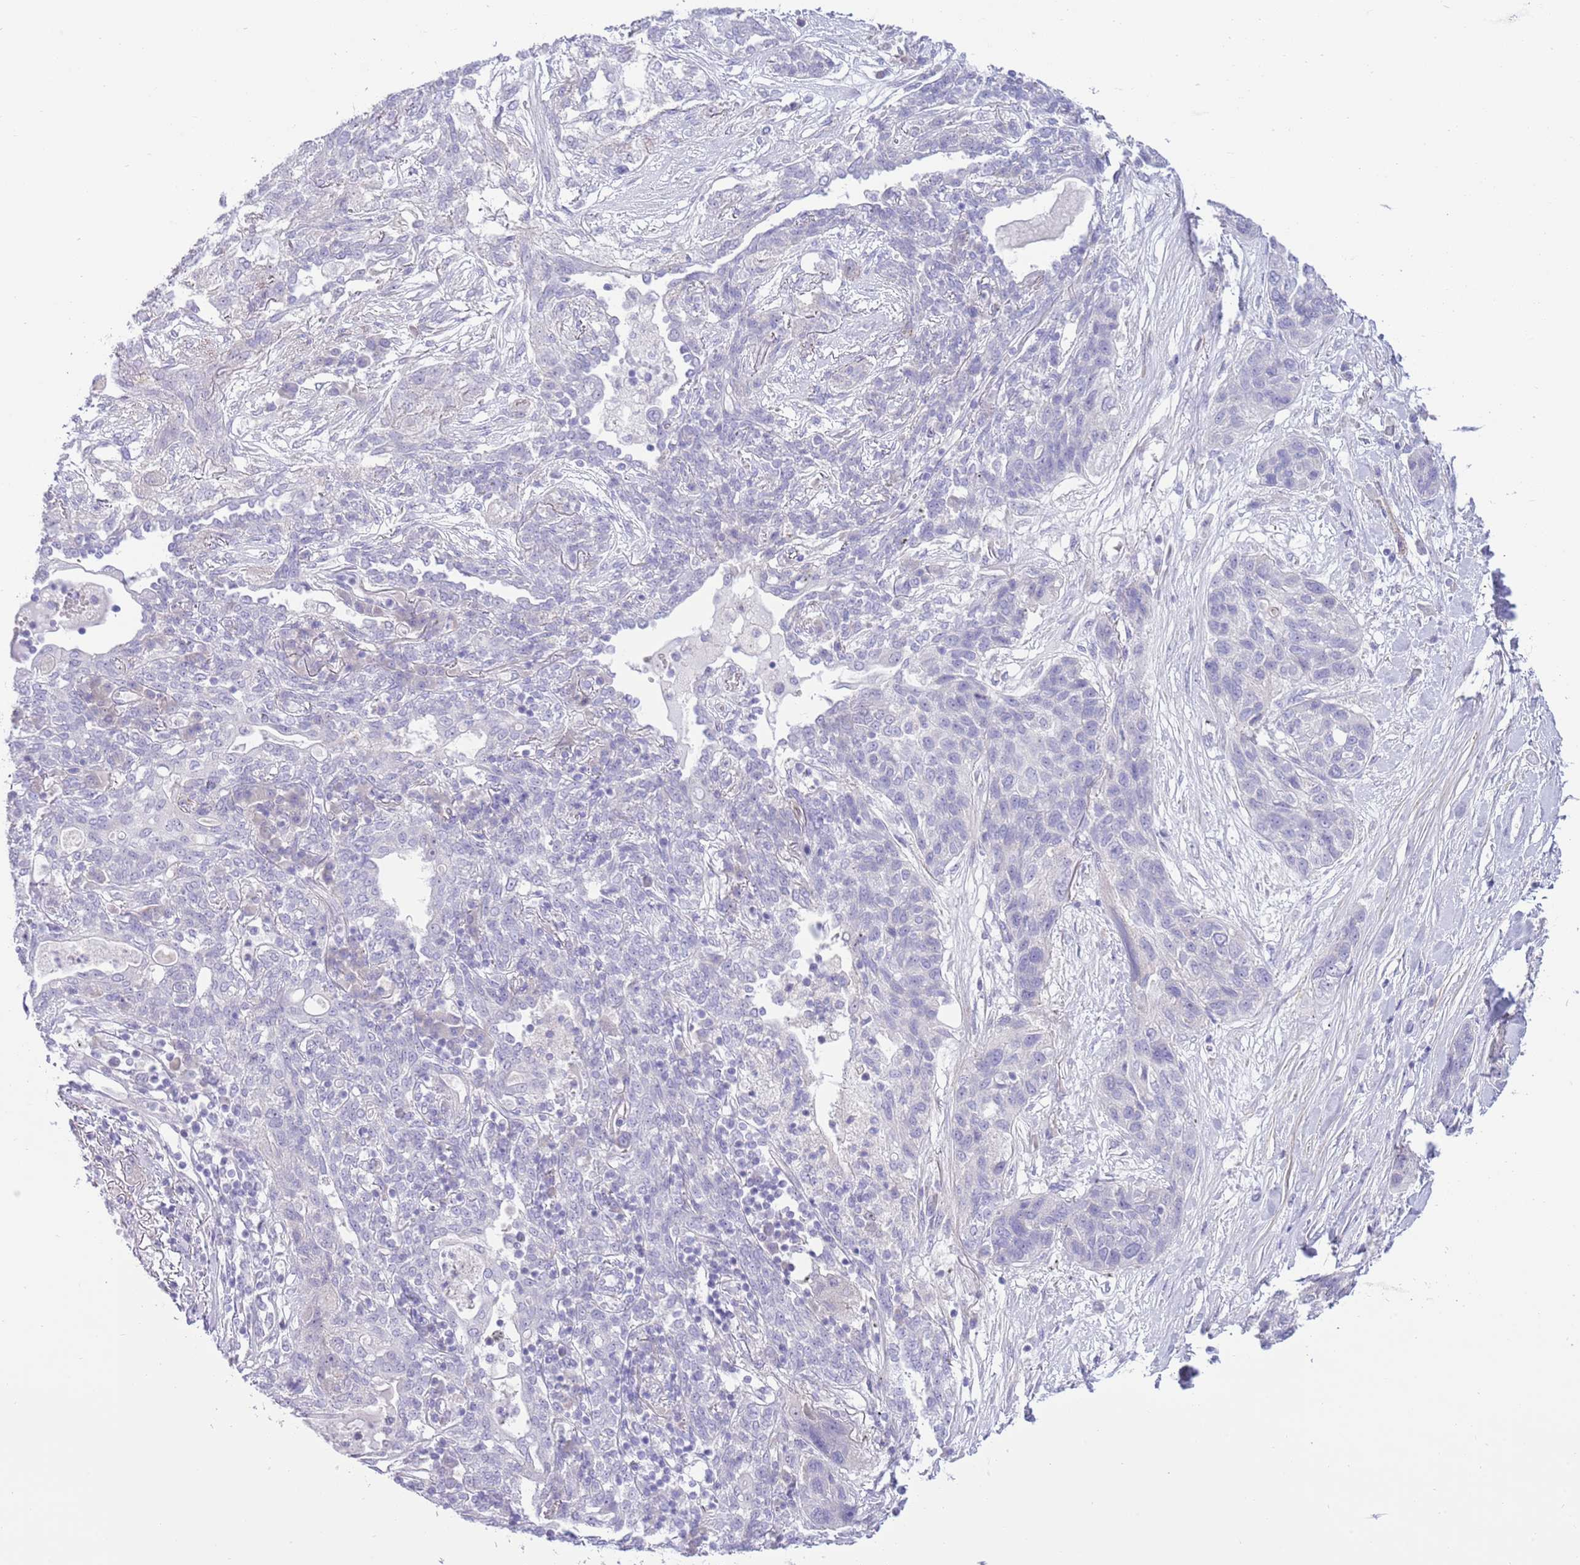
{"staining": {"intensity": "negative", "quantity": "none", "location": "none"}, "tissue": "lung cancer", "cell_type": "Tumor cells", "image_type": "cancer", "snomed": [{"axis": "morphology", "description": "Squamous cell carcinoma, NOS"}, {"axis": "topography", "description": "Lung"}], "caption": "DAB (3,3'-diaminobenzidine) immunohistochemical staining of lung squamous cell carcinoma demonstrates no significant positivity in tumor cells.", "gene": "ZC4H2", "patient": {"sex": "female", "age": 70}}